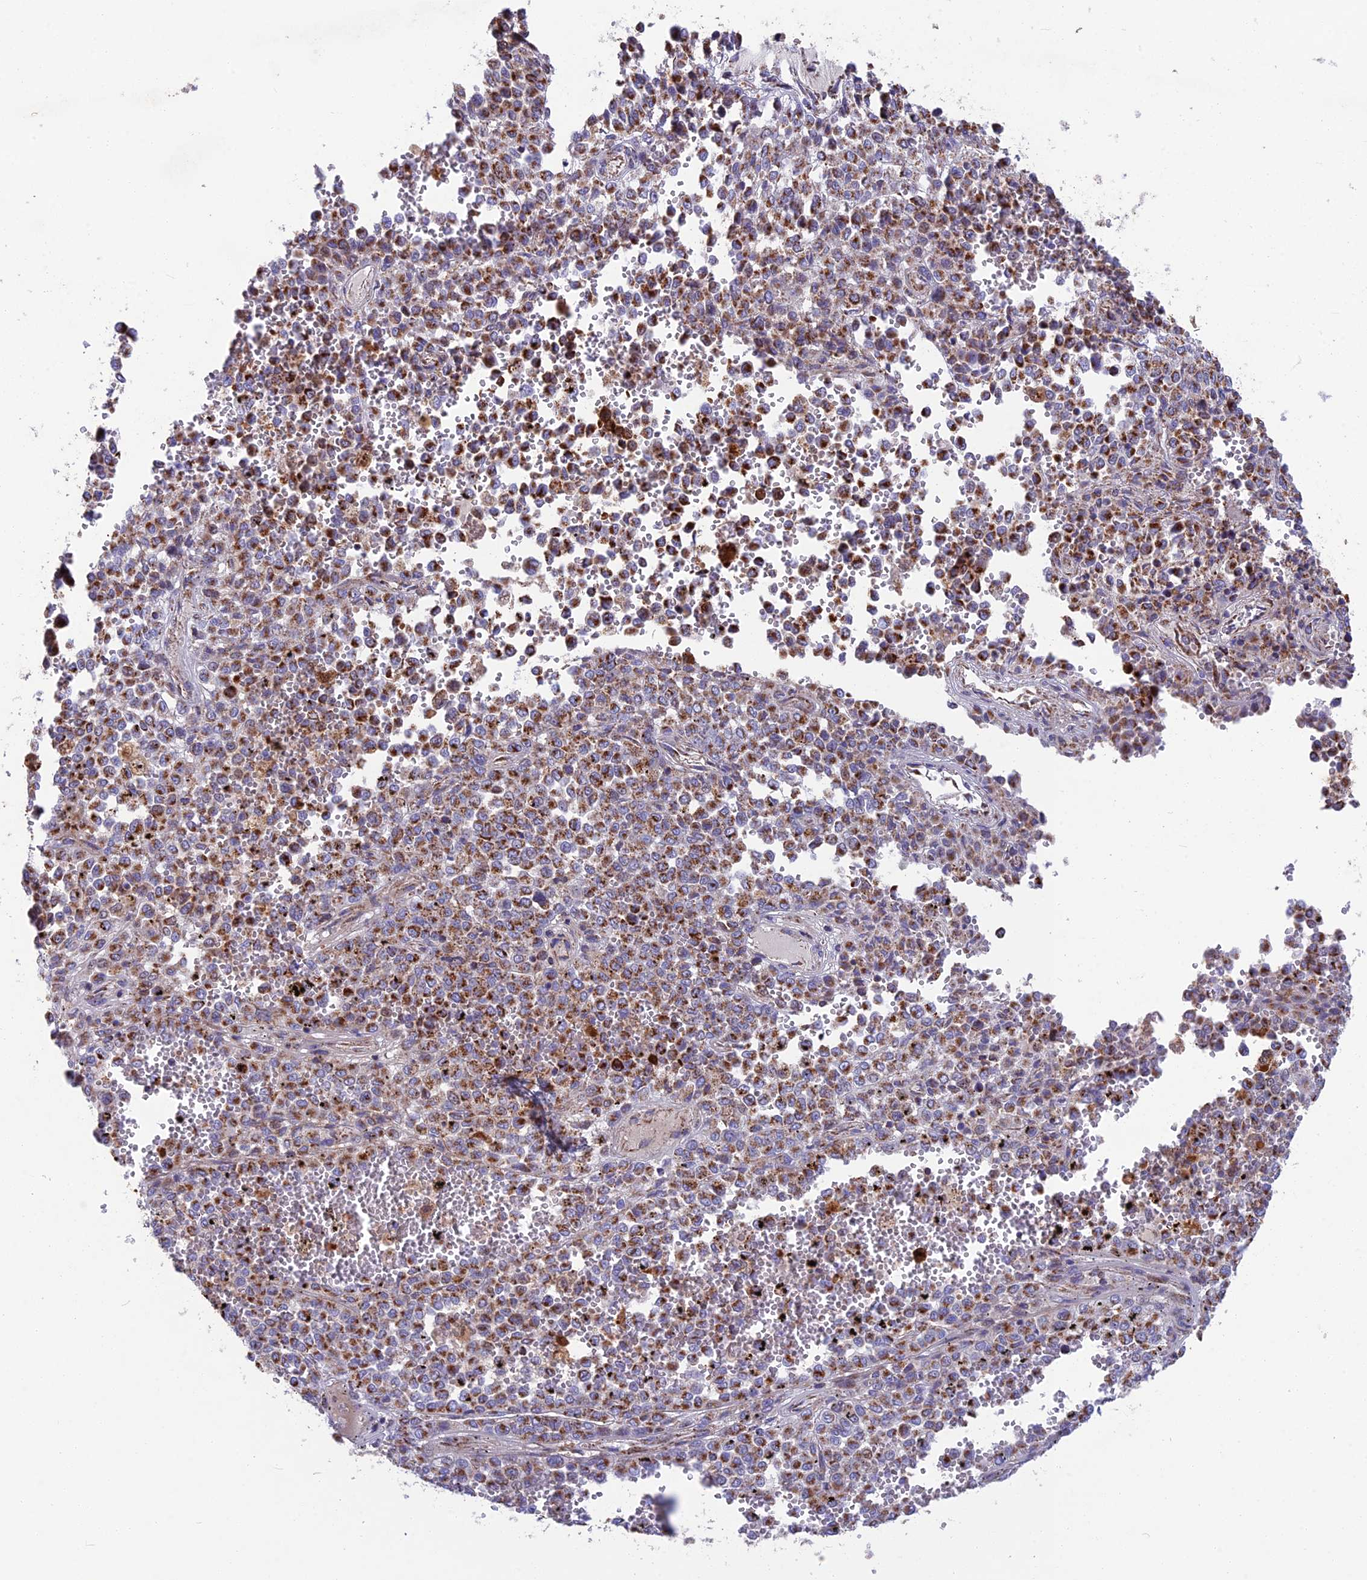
{"staining": {"intensity": "strong", "quantity": "25%-75%", "location": "cytoplasmic/membranous"}, "tissue": "melanoma", "cell_type": "Tumor cells", "image_type": "cancer", "snomed": [{"axis": "morphology", "description": "Malignant melanoma, Metastatic site"}, {"axis": "topography", "description": "Pancreas"}], "caption": "Immunohistochemical staining of malignant melanoma (metastatic site) exhibits high levels of strong cytoplasmic/membranous protein positivity in about 25%-75% of tumor cells.", "gene": "CS", "patient": {"sex": "female", "age": 30}}